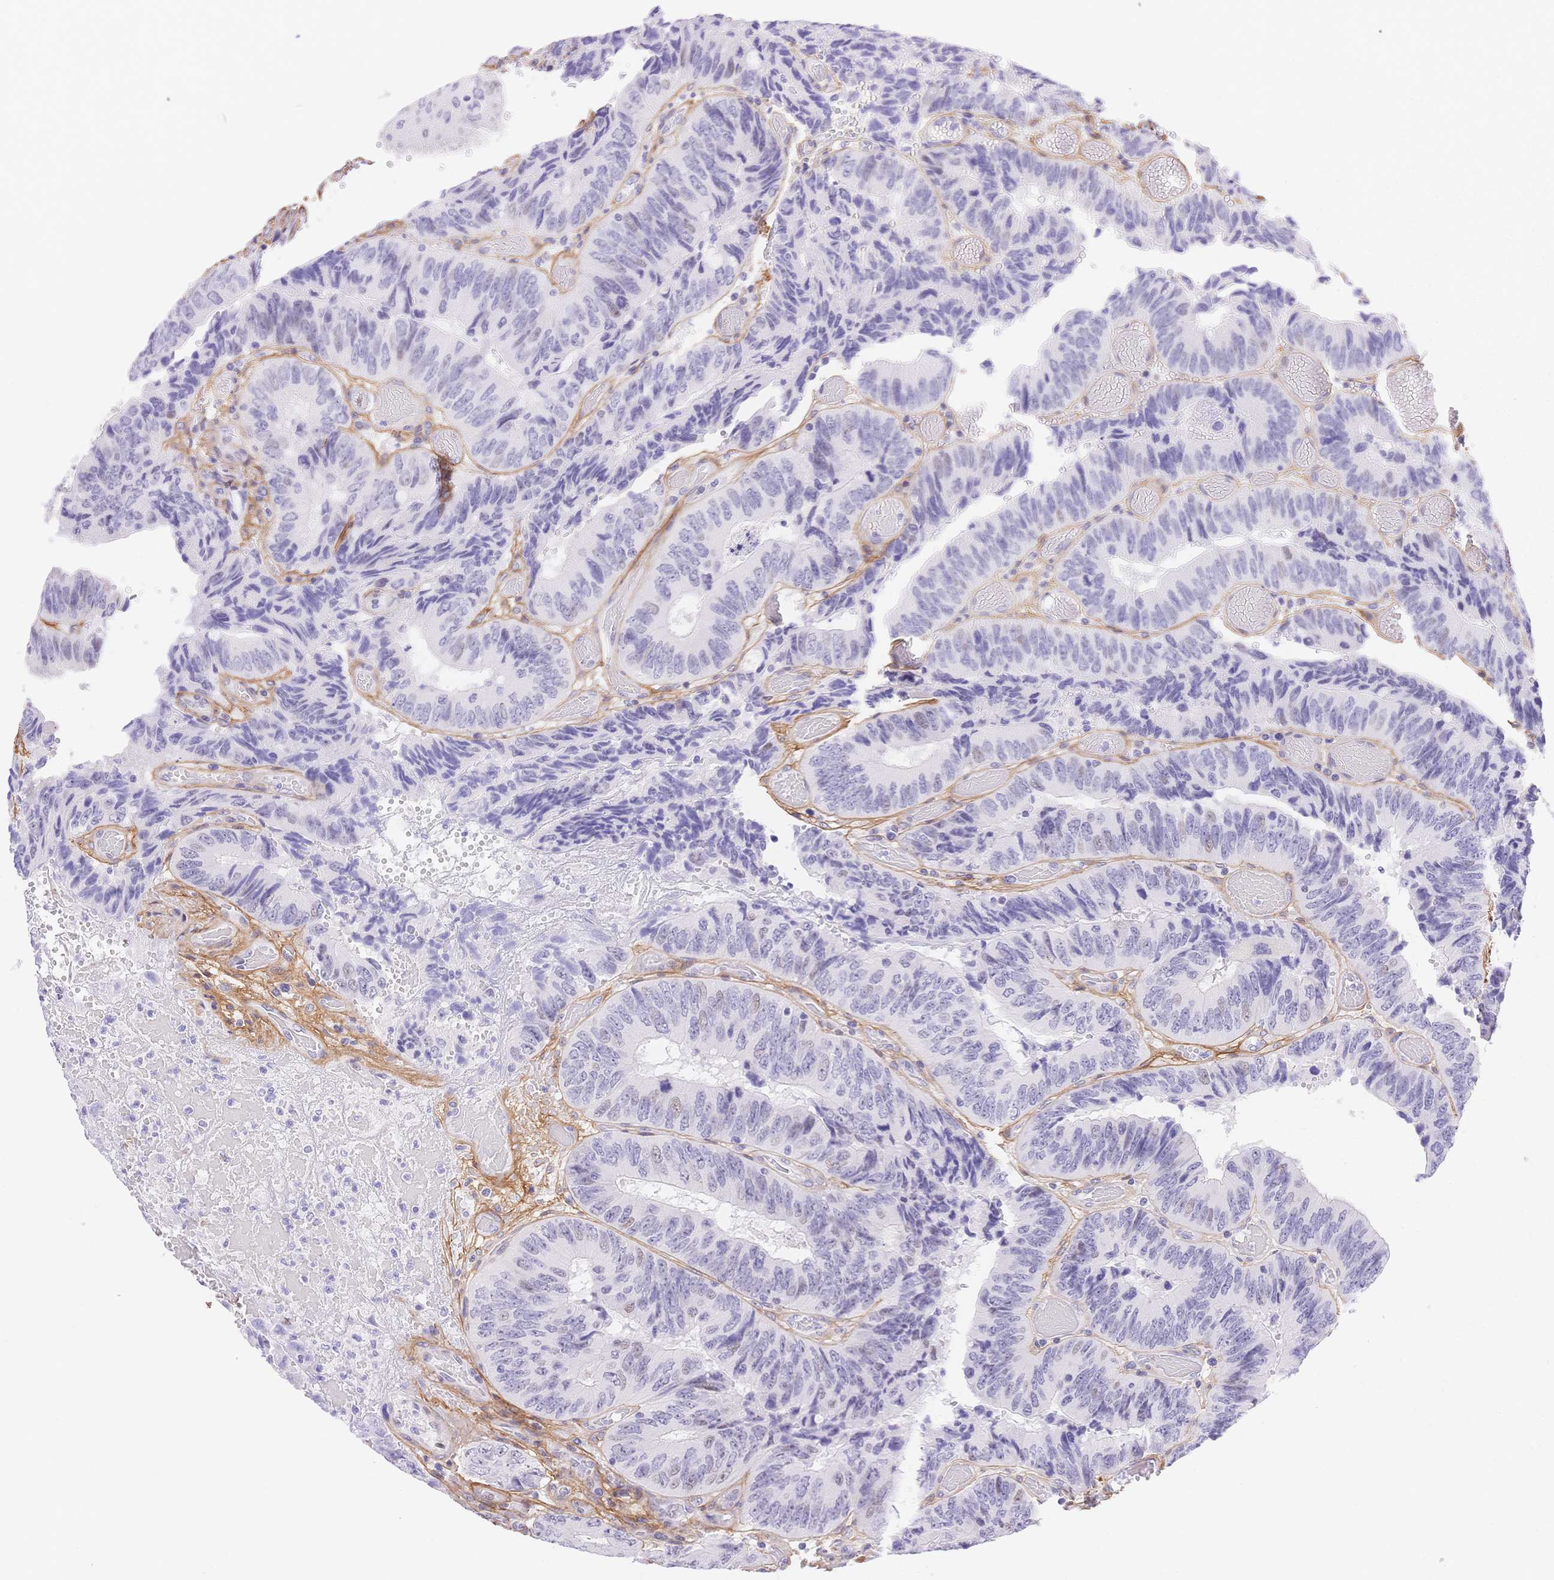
{"staining": {"intensity": "negative", "quantity": "none", "location": "none"}, "tissue": "colorectal cancer", "cell_type": "Tumor cells", "image_type": "cancer", "snomed": [{"axis": "morphology", "description": "Adenocarcinoma, NOS"}, {"axis": "topography", "description": "Colon"}], "caption": "Histopathology image shows no protein positivity in tumor cells of colorectal cancer tissue.", "gene": "PDZD2", "patient": {"sex": "female", "age": 84}}